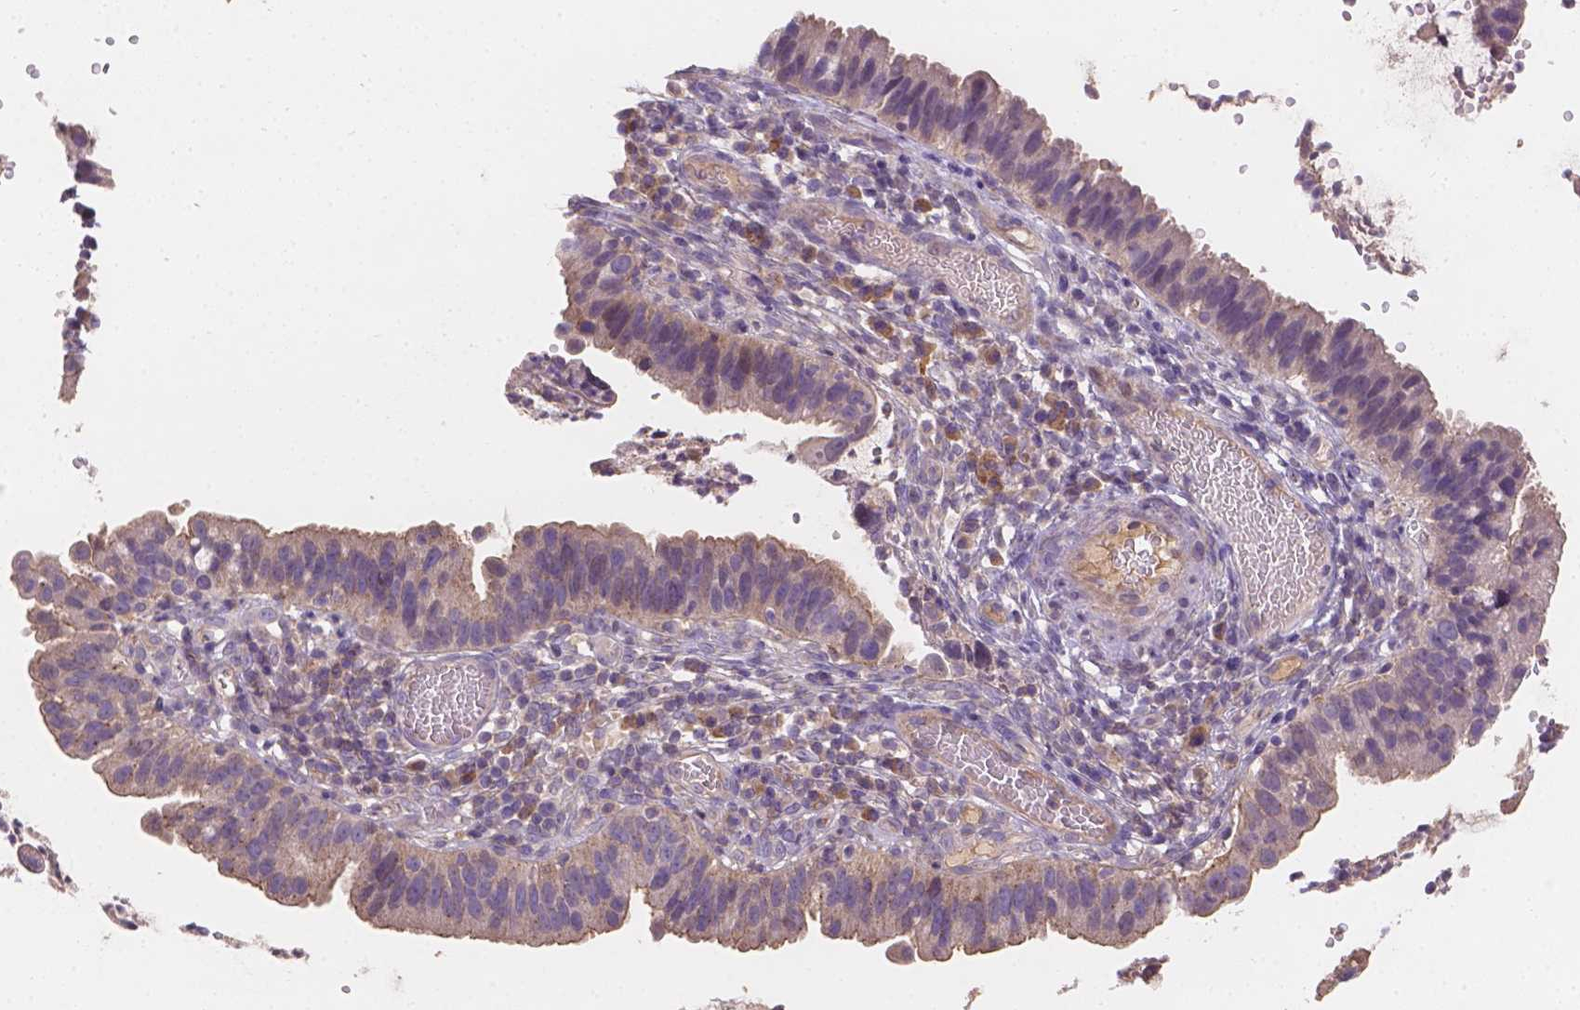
{"staining": {"intensity": "moderate", "quantity": ">75%", "location": "cytoplasmic/membranous"}, "tissue": "cervical cancer", "cell_type": "Tumor cells", "image_type": "cancer", "snomed": [{"axis": "morphology", "description": "Adenocarcinoma, NOS"}, {"axis": "topography", "description": "Cervix"}], "caption": "A high-resolution histopathology image shows immunohistochemistry (IHC) staining of cervical adenocarcinoma, which shows moderate cytoplasmic/membranous positivity in approximately >75% of tumor cells.", "gene": "CDK10", "patient": {"sex": "female", "age": 34}}